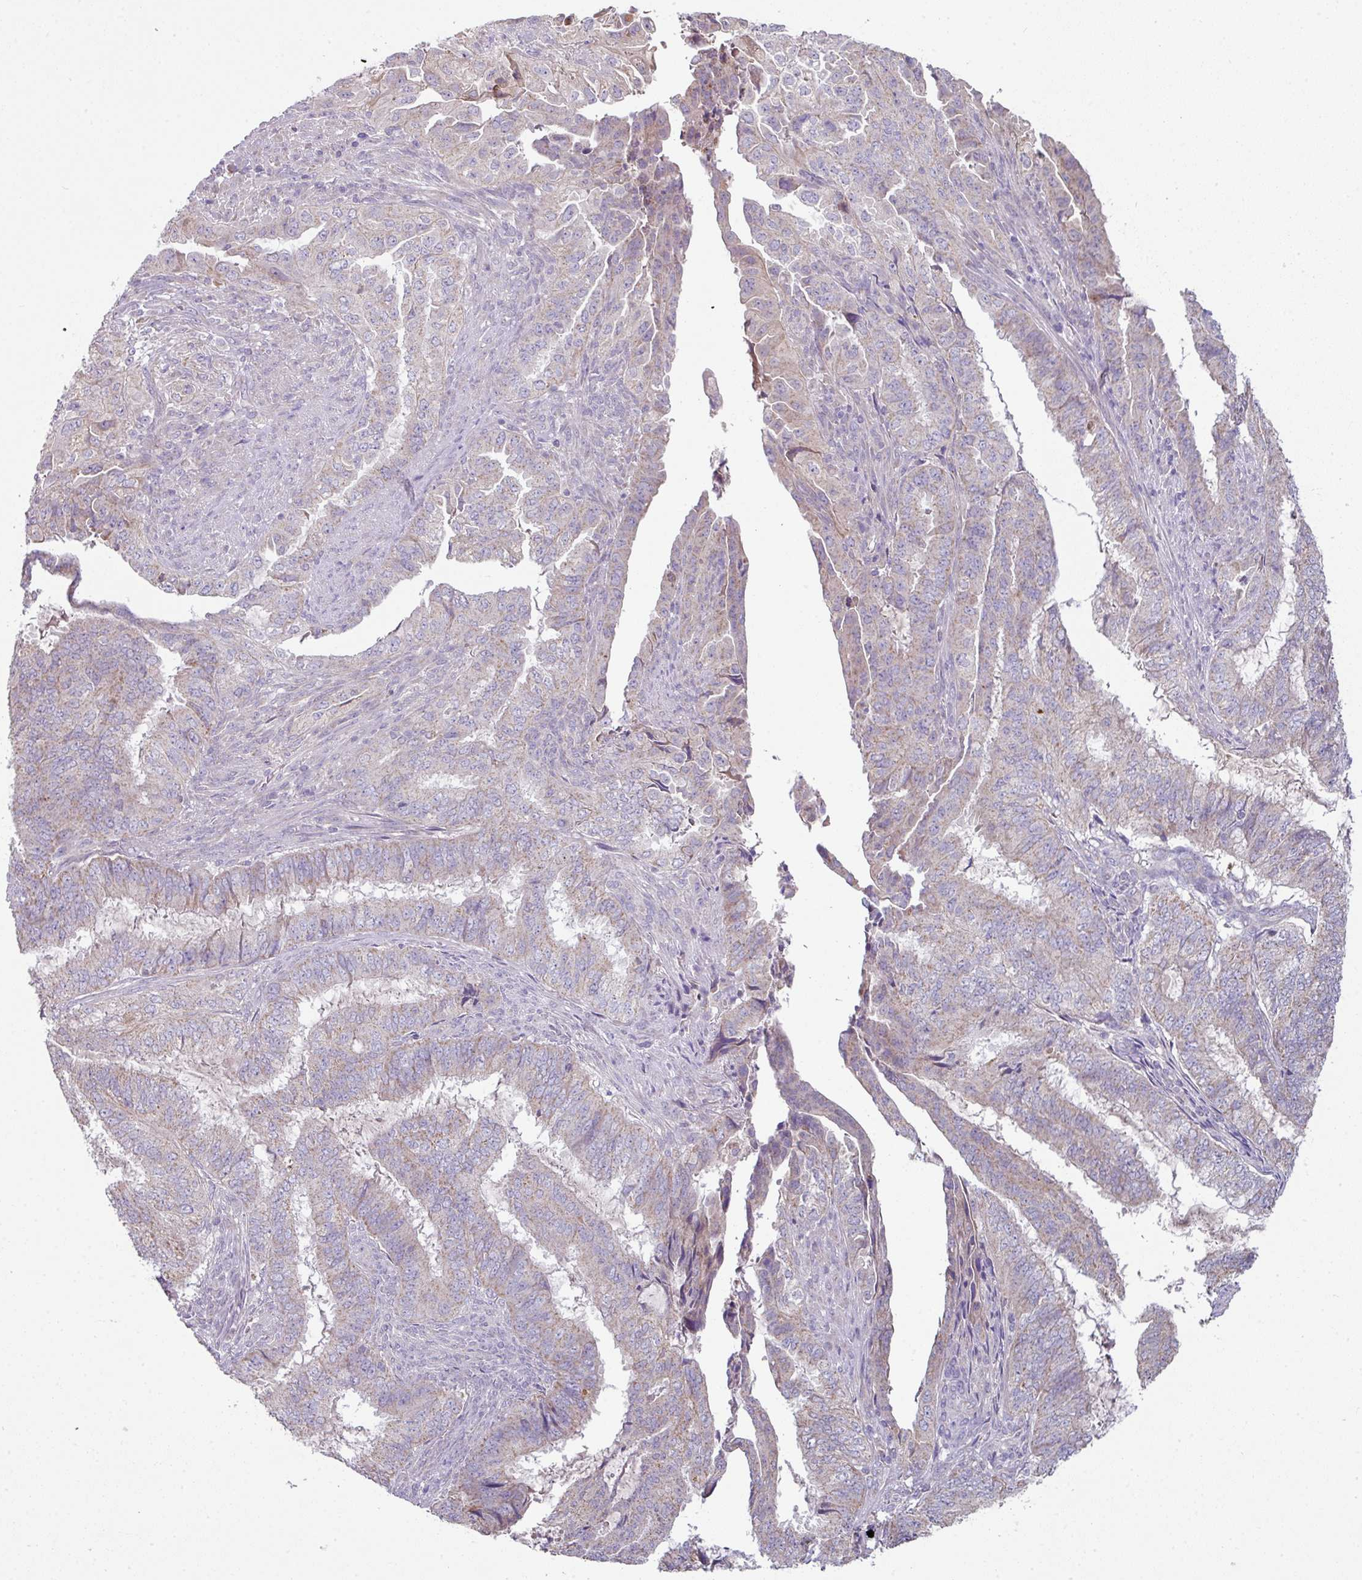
{"staining": {"intensity": "weak", "quantity": "<25%", "location": "cytoplasmic/membranous"}, "tissue": "endometrial cancer", "cell_type": "Tumor cells", "image_type": "cancer", "snomed": [{"axis": "morphology", "description": "Adenocarcinoma, NOS"}, {"axis": "topography", "description": "Endometrium"}], "caption": "Tumor cells show no significant positivity in endometrial adenocarcinoma.", "gene": "LRRC9", "patient": {"sex": "female", "age": 51}}